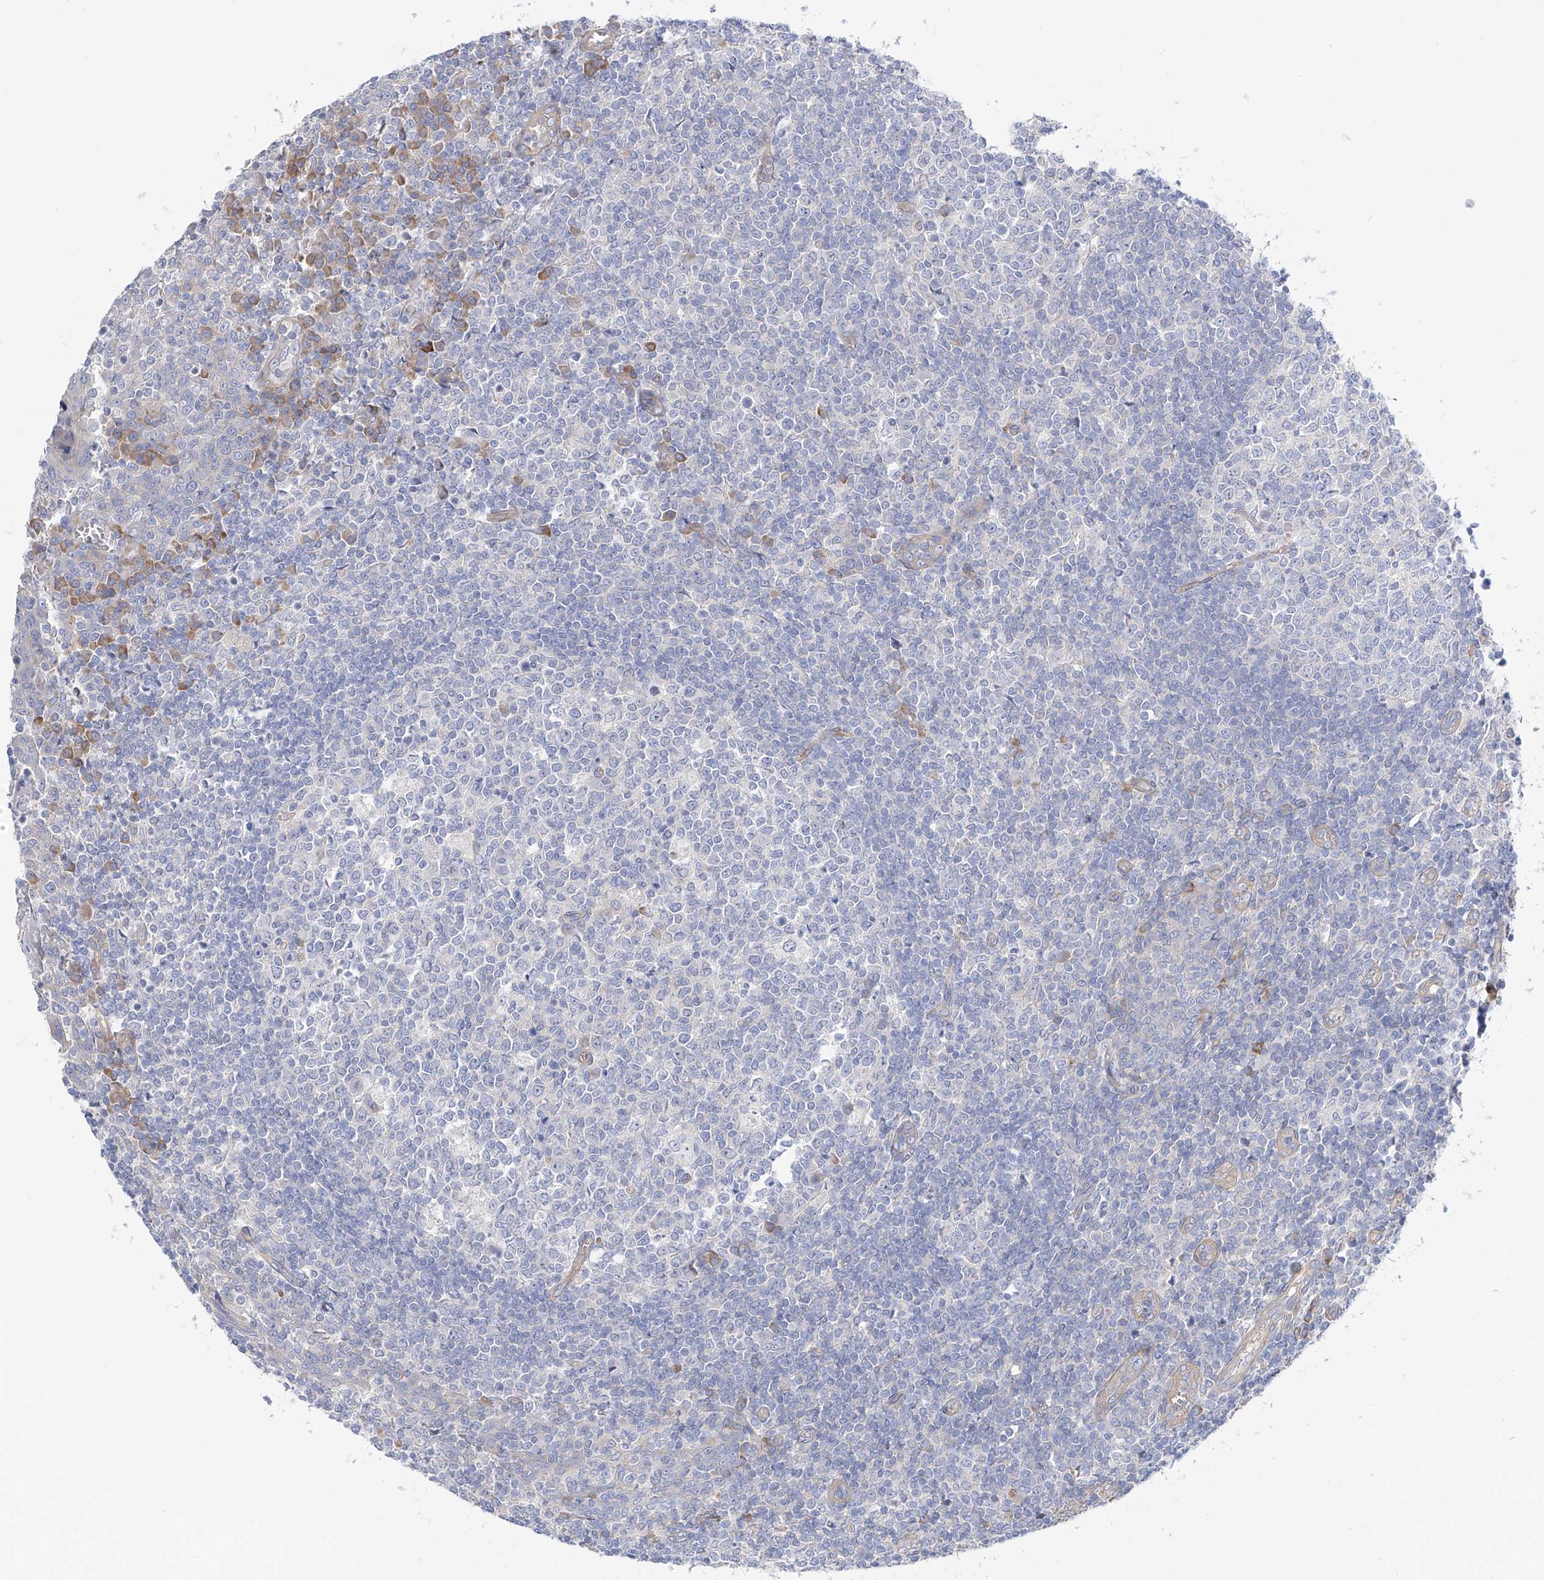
{"staining": {"intensity": "negative", "quantity": "none", "location": "none"}, "tissue": "tonsil", "cell_type": "Germinal center cells", "image_type": "normal", "snomed": [{"axis": "morphology", "description": "Normal tissue, NOS"}, {"axis": "topography", "description": "Tonsil"}], "caption": "Image shows no significant protein expression in germinal center cells of normal tonsil. (Immunohistochemistry (ihc), brightfield microscopy, high magnification).", "gene": "LCA5", "patient": {"sex": "female", "age": 19}}